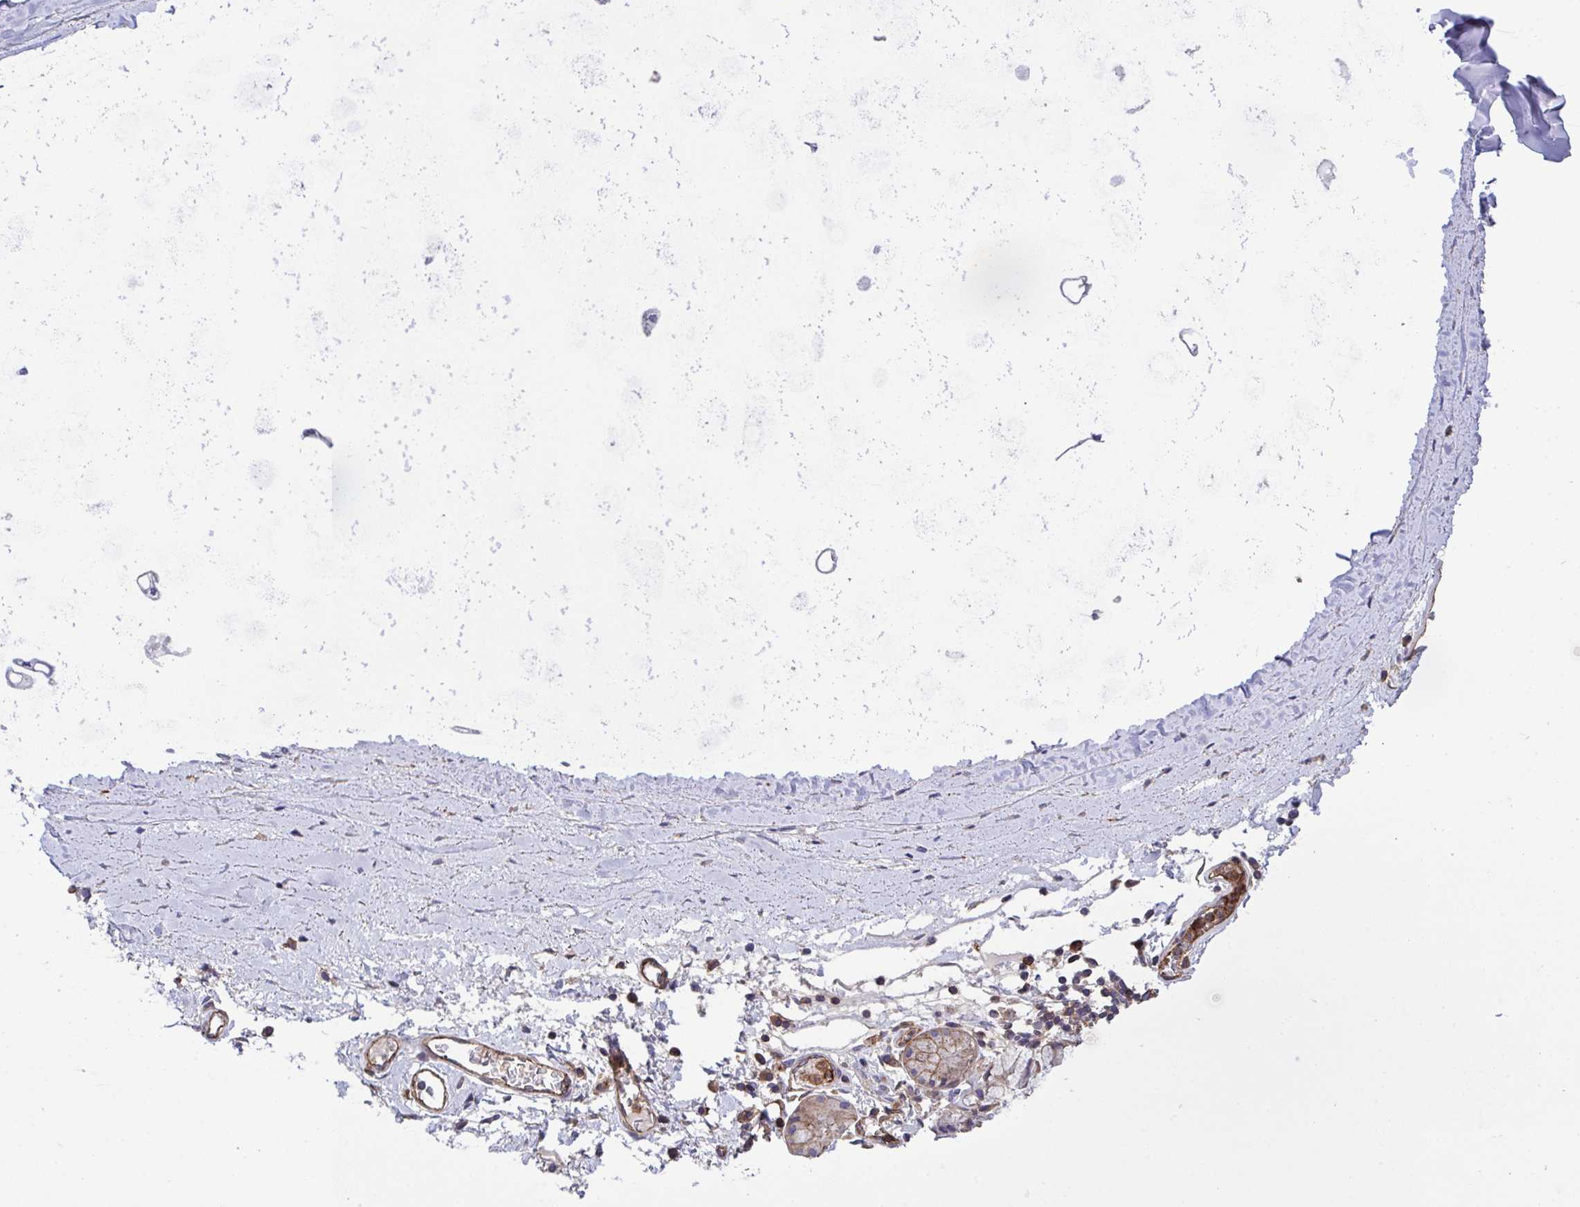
{"staining": {"intensity": "negative", "quantity": "none", "location": "none"}, "tissue": "soft tissue", "cell_type": "Fibroblasts", "image_type": "normal", "snomed": [{"axis": "morphology", "description": "Normal tissue, NOS"}, {"axis": "morphology", "description": "Degeneration, NOS"}, {"axis": "topography", "description": "Cartilage tissue"}, {"axis": "topography", "description": "Lung"}], "caption": "Immunohistochemistry histopathology image of benign soft tissue: human soft tissue stained with DAB reveals no significant protein positivity in fibroblasts. (Stains: DAB immunohistochemistry with hematoxylin counter stain, Microscopy: brightfield microscopy at high magnification).", "gene": "C4orf36", "patient": {"sex": "female", "age": 61}}